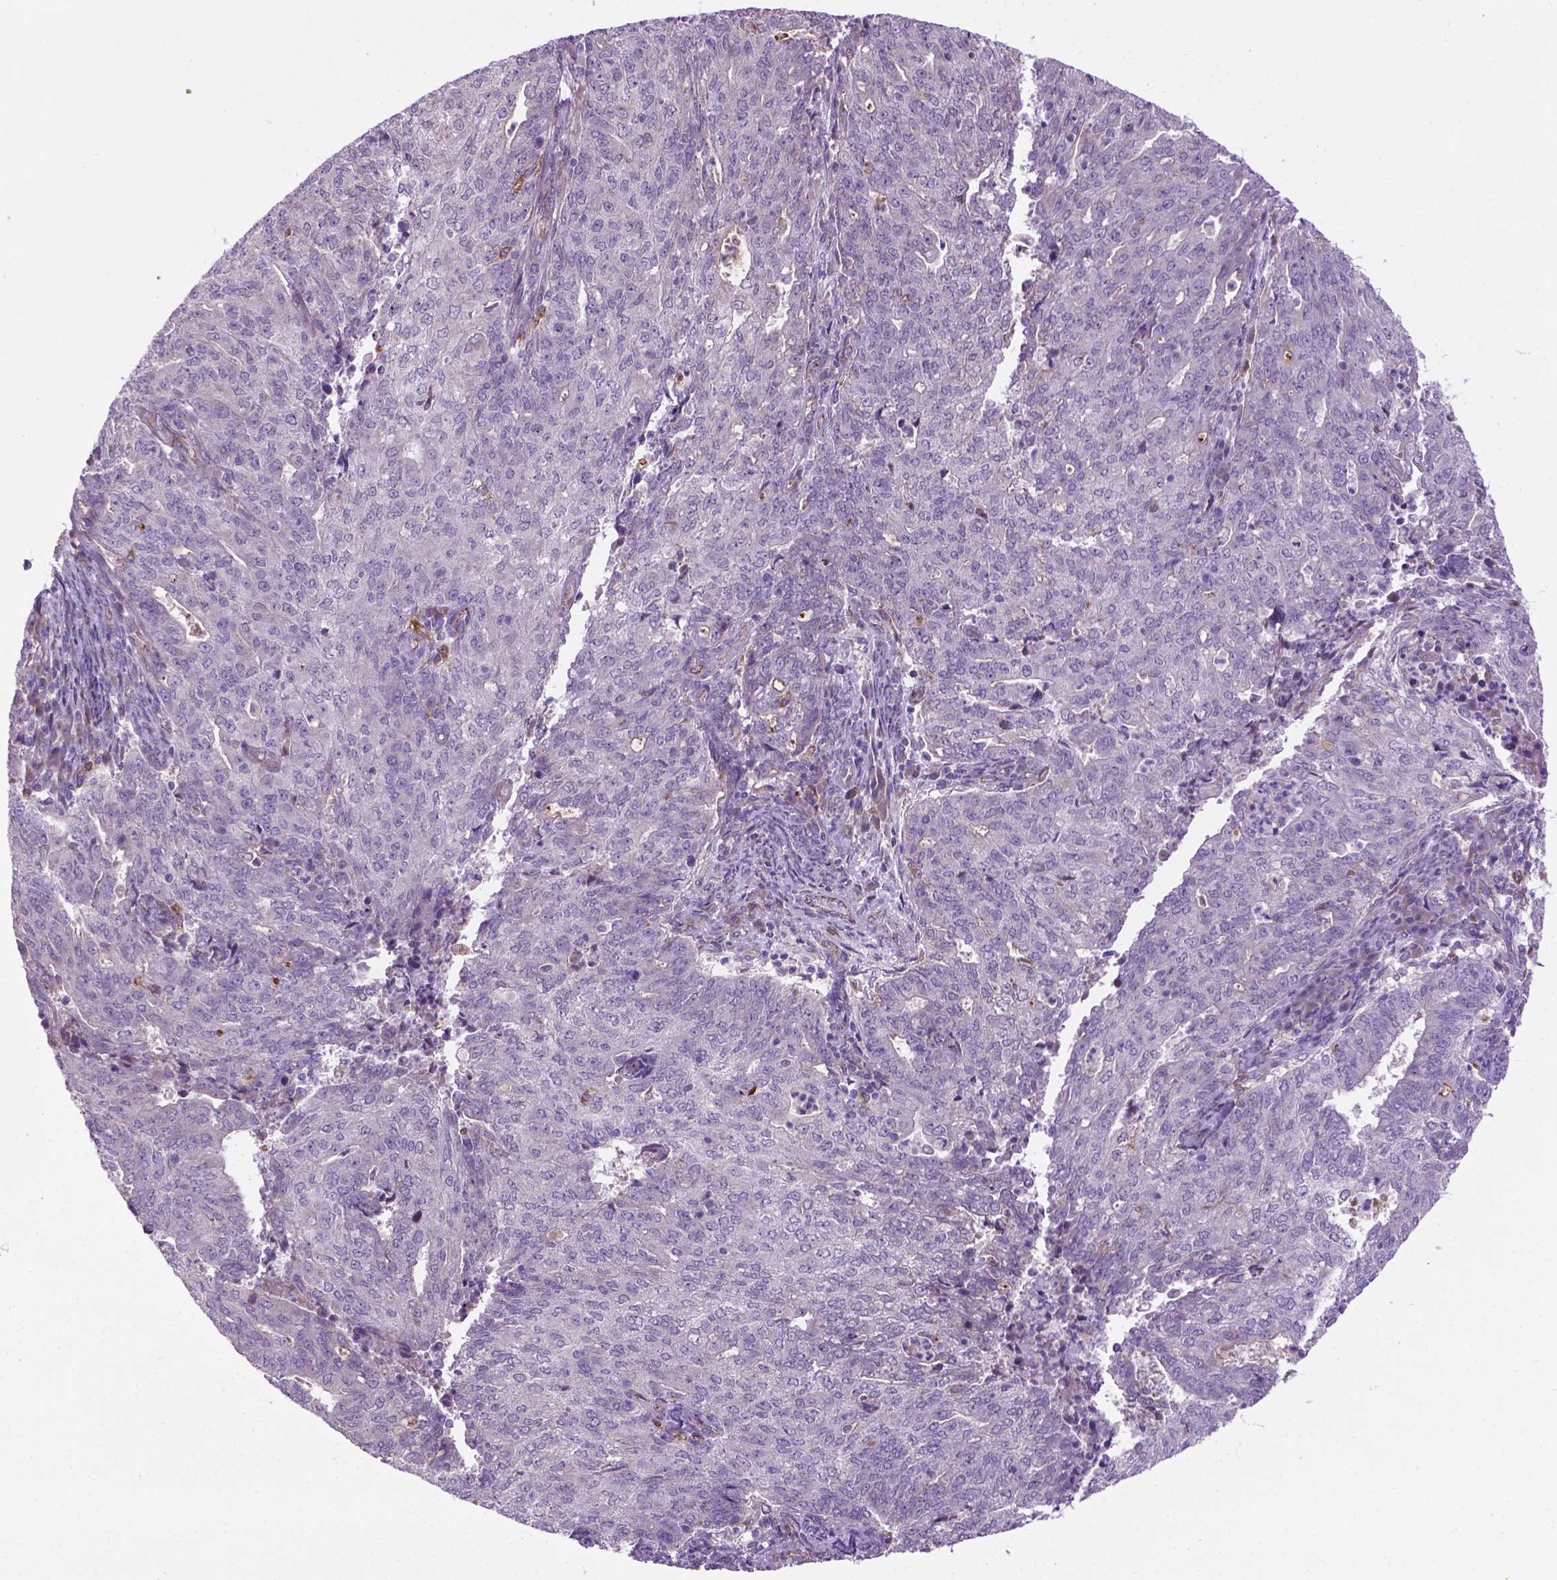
{"staining": {"intensity": "negative", "quantity": "none", "location": "none"}, "tissue": "endometrial cancer", "cell_type": "Tumor cells", "image_type": "cancer", "snomed": [{"axis": "morphology", "description": "Adenocarcinoma, NOS"}, {"axis": "topography", "description": "Endometrium"}], "caption": "This is an immunohistochemistry (IHC) photomicrograph of human endometrial cancer. There is no staining in tumor cells.", "gene": "CCER2", "patient": {"sex": "female", "age": 82}}